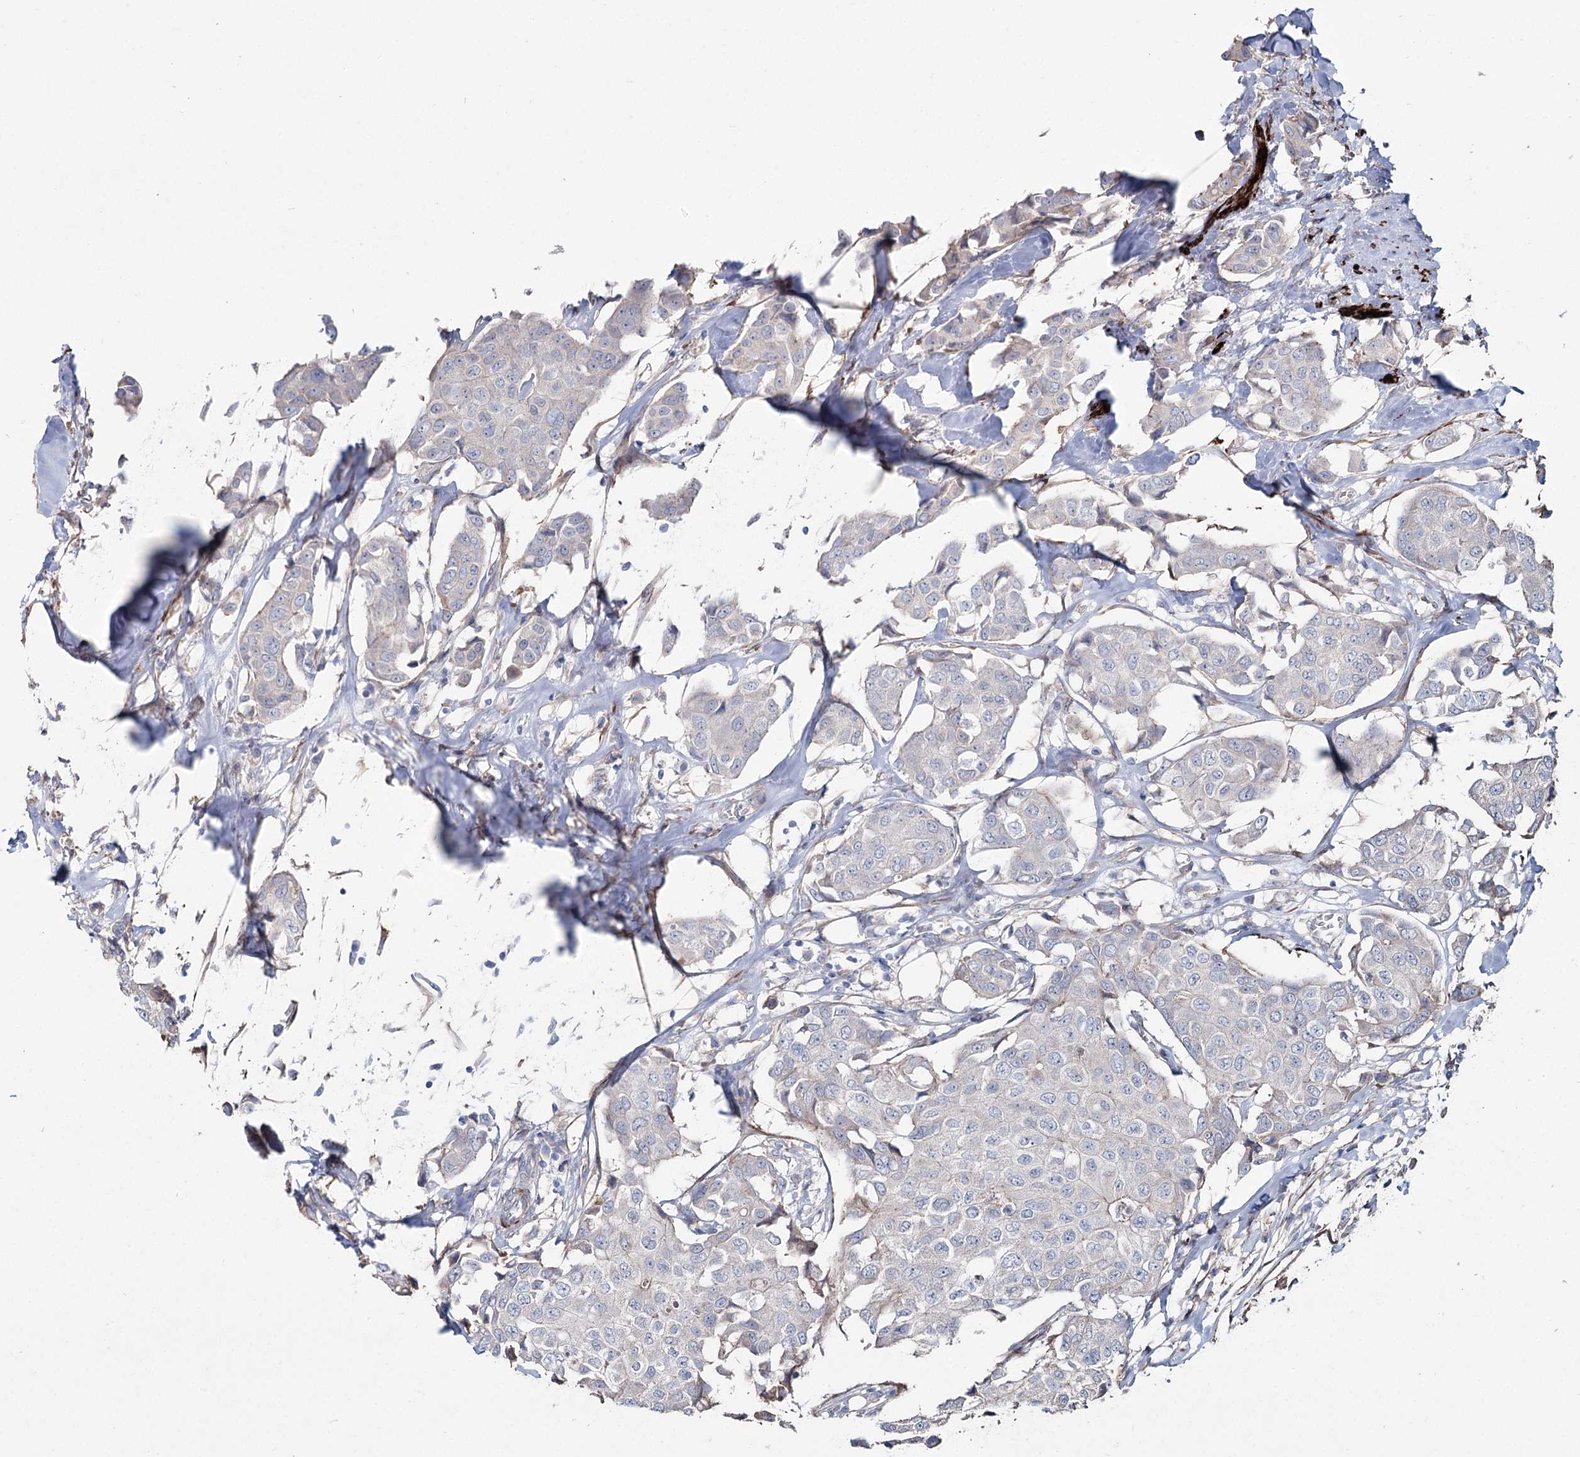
{"staining": {"intensity": "negative", "quantity": "none", "location": "none"}, "tissue": "breast cancer", "cell_type": "Tumor cells", "image_type": "cancer", "snomed": [{"axis": "morphology", "description": "Duct carcinoma"}, {"axis": "topography", "description": "Breast"}], "caption": "Tumor cells show no significant protein expression in breast cancer.", "gene": "SUMF1", "patient": {"sex": "female", "age": 80}}